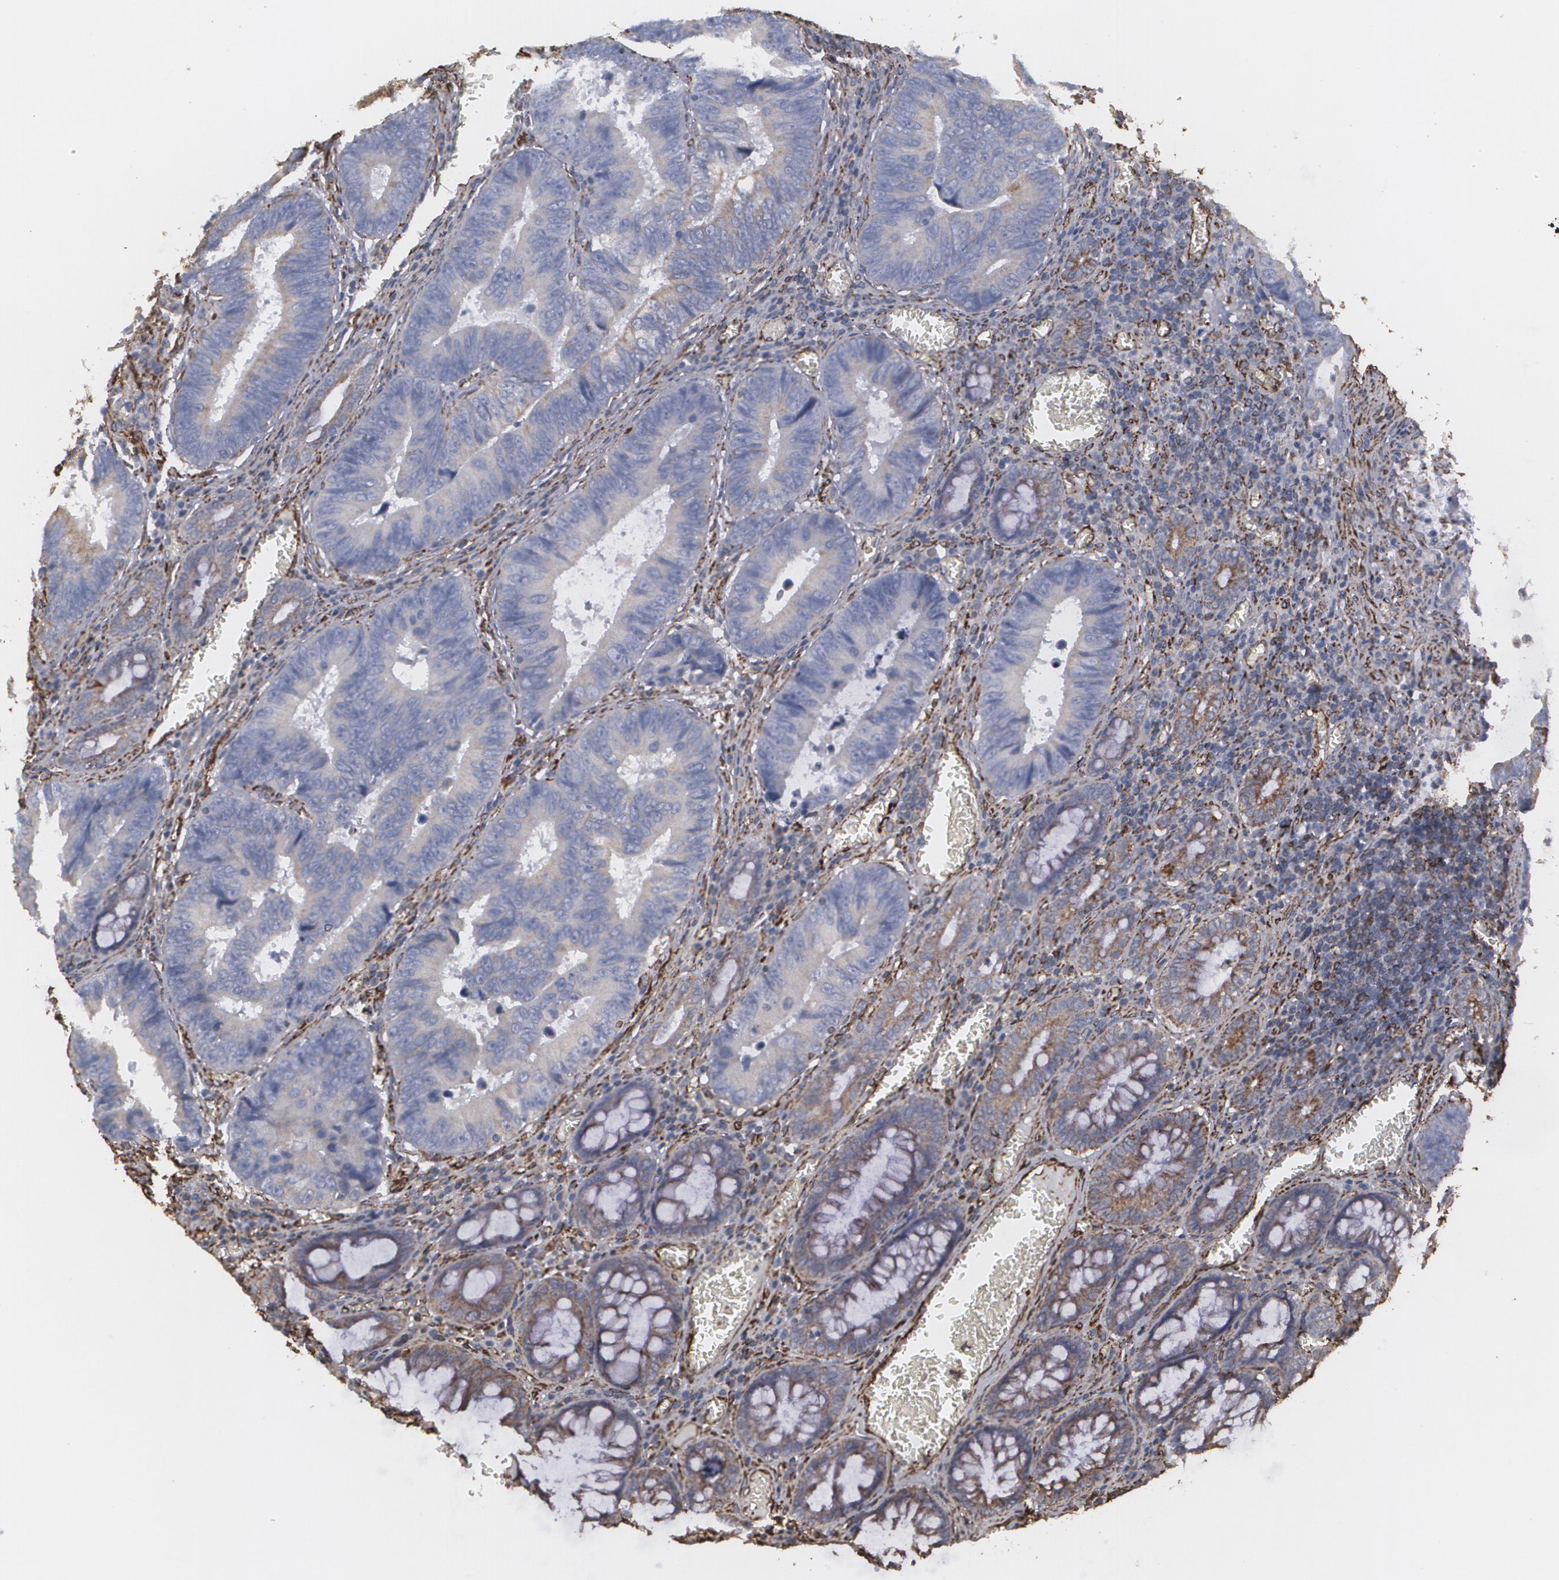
{"staining": {"intensity": "weak", "quantity": "25%-75%", "location": "cytoplasmic/membranous"}, "tissue": "colorectal cancer", "cell_type": "Tumor cells", "image_type": "cancer", "snomed": [{"axis": "morphology", "description": "Adenocarcinoma, NOS"}, {"axis": "topography", "description": "Rectum"}], "caption": "Colorectal cancer tissue reveals weak cytoplasmic/membranous expression in about 25%-75% of tumor cells, visualized by immunohistochemistry. The staining was performed using DAB (3,3'-diaminobenzidine), with brown indicating positive protein expression. Nuclei are stained blue with hematoxylin.", "gene": "CYB5R3", "patient": {"sex": "female", "age": 98}}